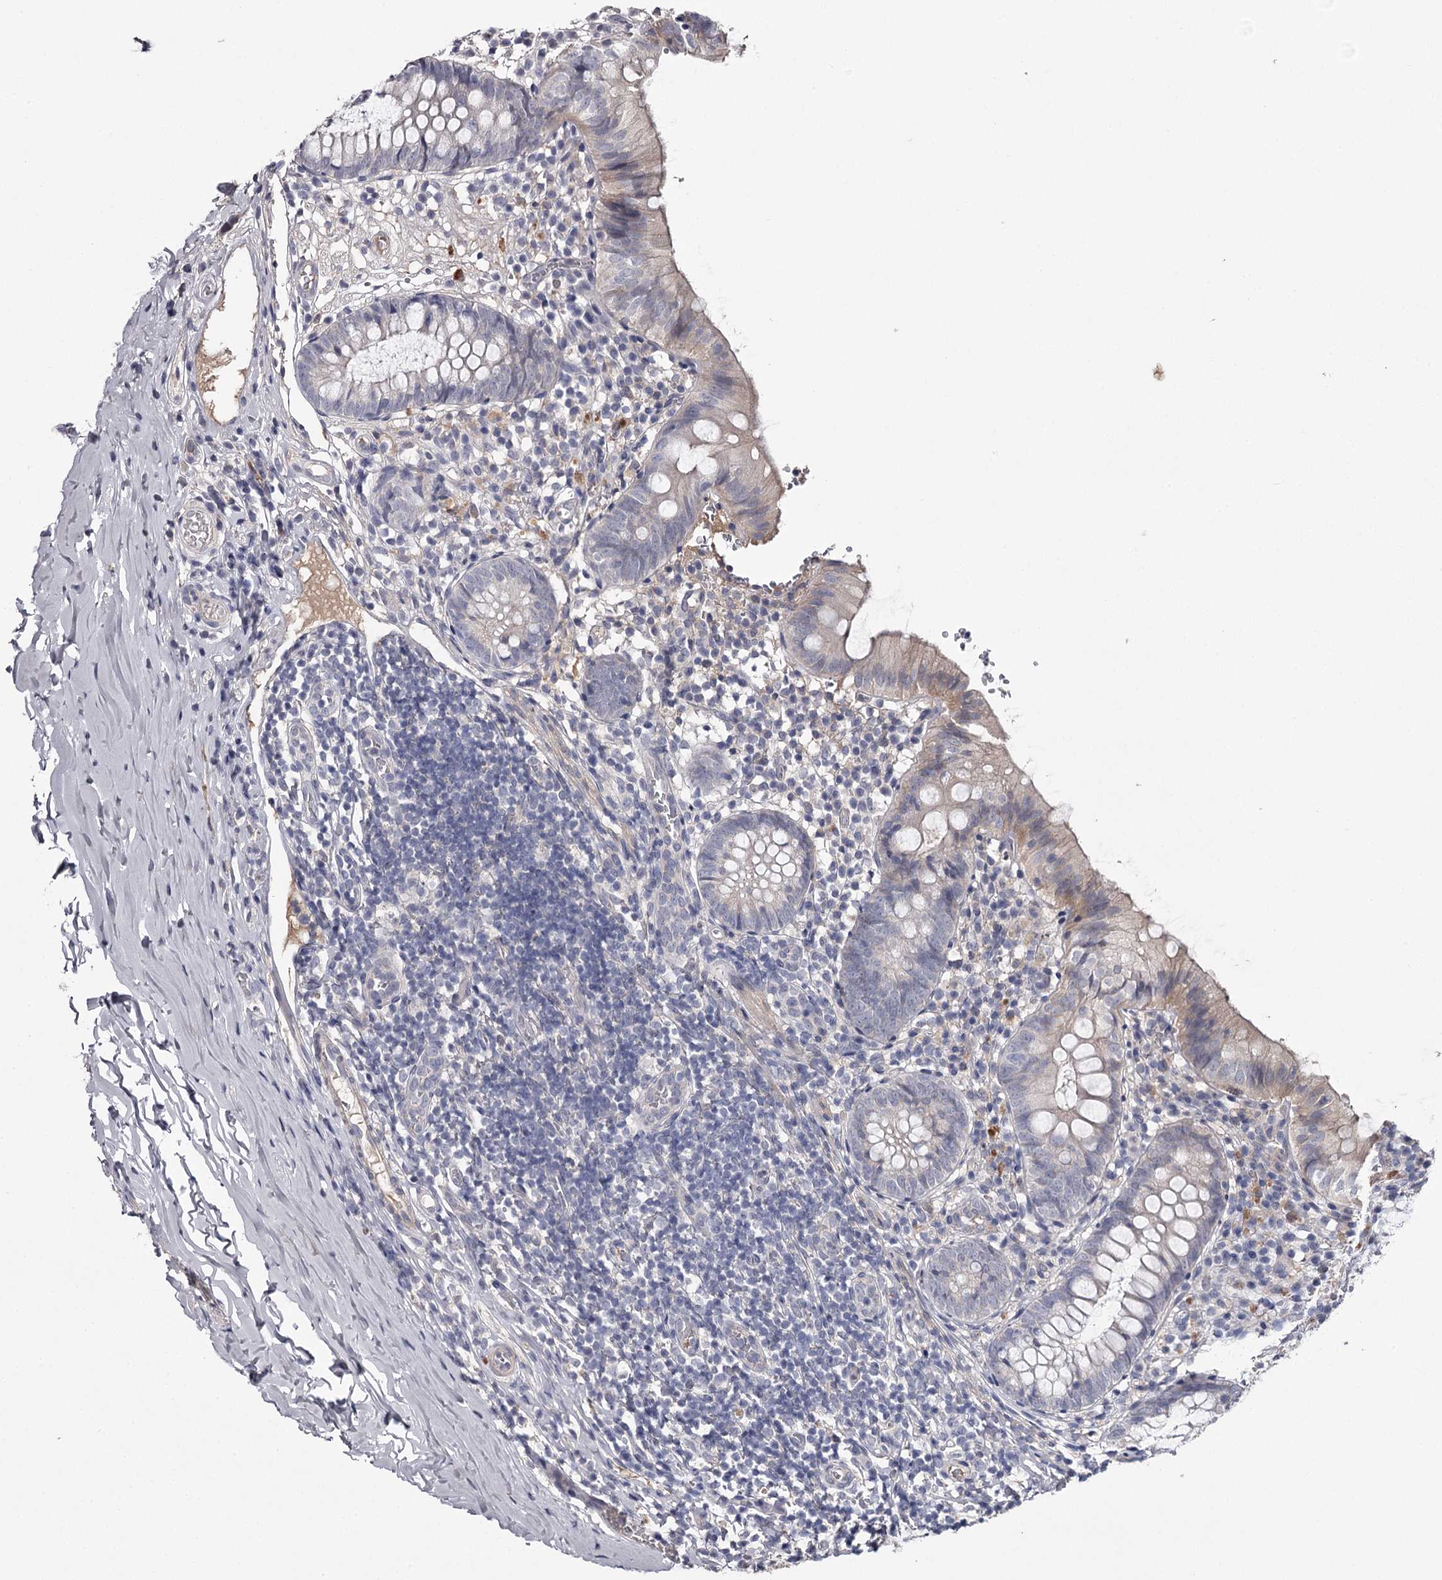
{"staining": {"intensity": "weak", "quantity": "<25%", "location": "cytoplasmic/membranous"}, "tissue": "appendix", "cell_type": "Glandular cells", "image_type": "normal", "snomed": [{"axis": "morphology", "description": "Normal tissue, NOS"}, {"axis": "topography", "description": "Appendix"}], "caption": "Glandular cells show no significant protein positivity in normal appendix. (Immunohistochemistry (ihc), brightfield microscopy, high magnification).", "gene": "FDXACB1", "patient": {"sex": "male", "age": 8}}